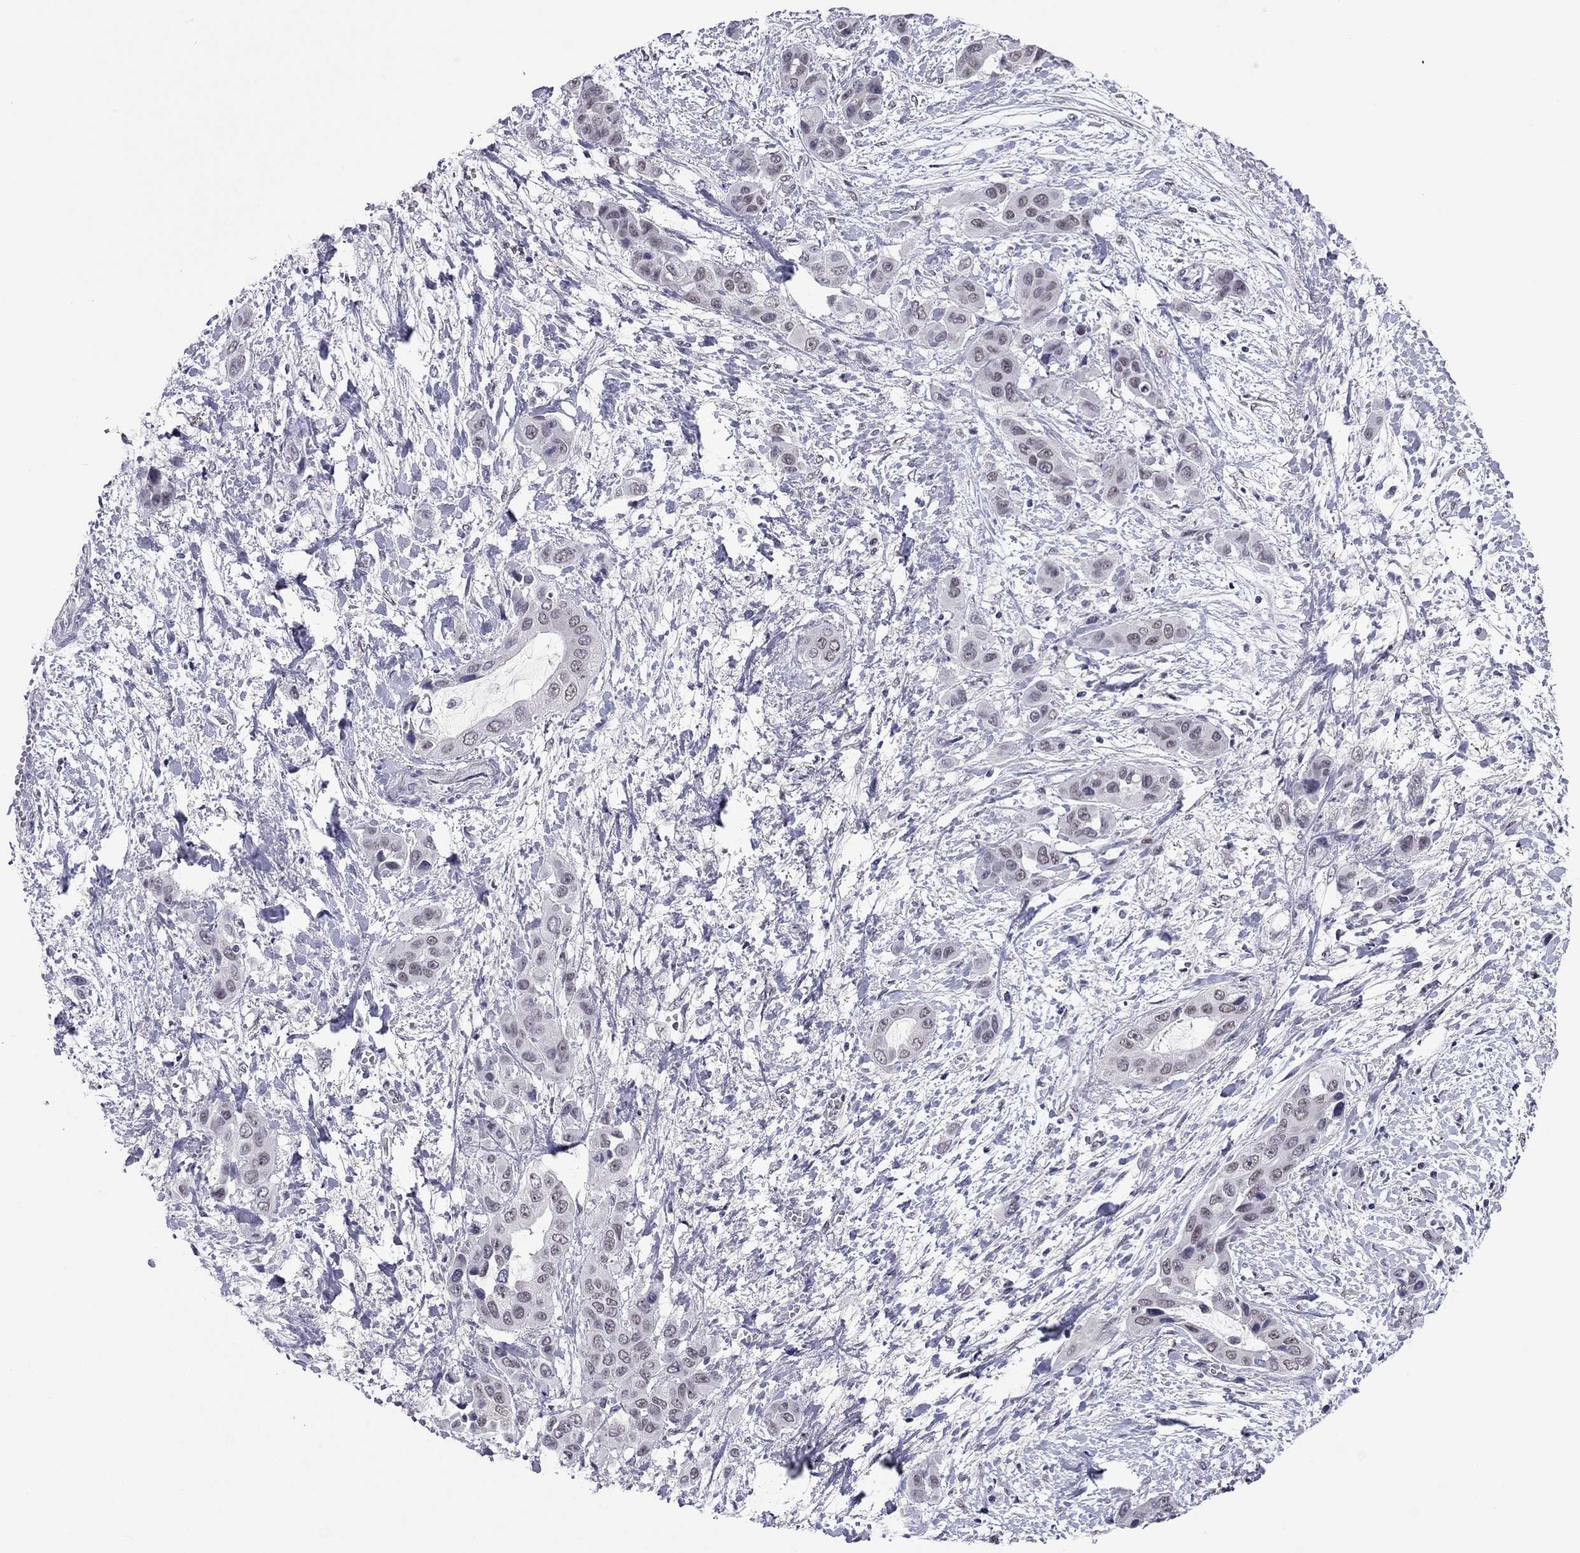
{"staining": {"intensity": "negative", "quantity": "none", "location": "none"}, "tissue": "liver cancer", "cell_type": "Tumor cells", "image_type": "cancer", "snomed": [{"axis": "morphology", "description": "Cholangiocarcinoma"}, {"axis": "topography", "description": "Liver"}], "caption": "This micrograph is of liver cancer stained with immunohistochemistry (IHC) to label a protein in brown with the nuclei are counter-stained blue. There is no expression in tumor cells.", "gene": "DOT1L", "patient": {"sex": "female", "age": 52}}